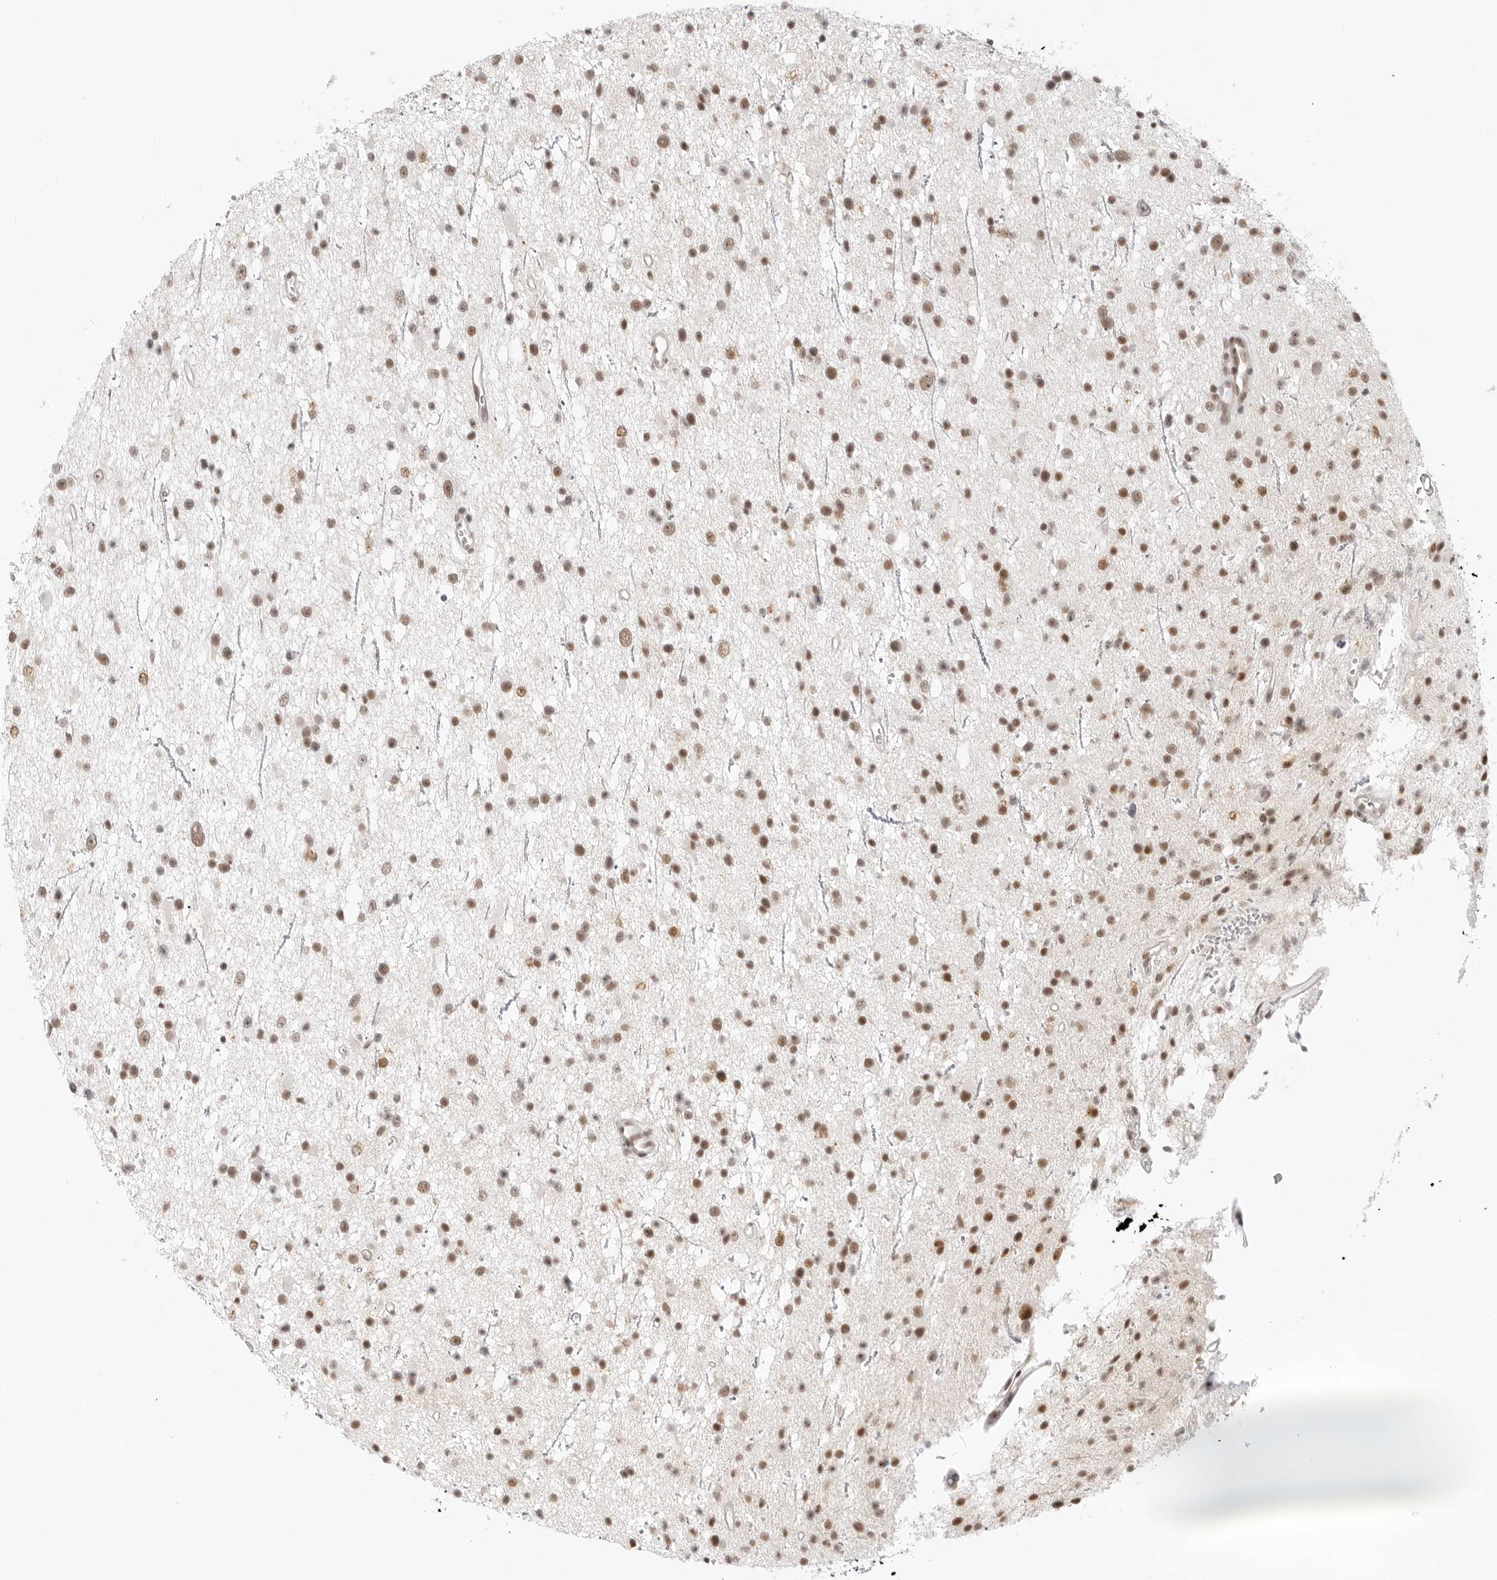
{"staining": {"intensity": "moderate", "quantity": ">75%", "location": "nuclear"}, "tissue": "glioma", "cell_type": "Tumor cells", "image_type": "cancer", "snomed": [{"axis": "morphology", "description": "Glioma, malignant, Low grade"}, {"axis": "topography", "description": "Cerebral cortex"}], "caption": "The photomicrograph demonstrates immunohistochemical staining of malignant low-grade glioma. There is moderate nuclear positivity is present in about >75% of tumor cells.", "gene": "TCIM", "patient": {"sex": "female", "age": 39}}